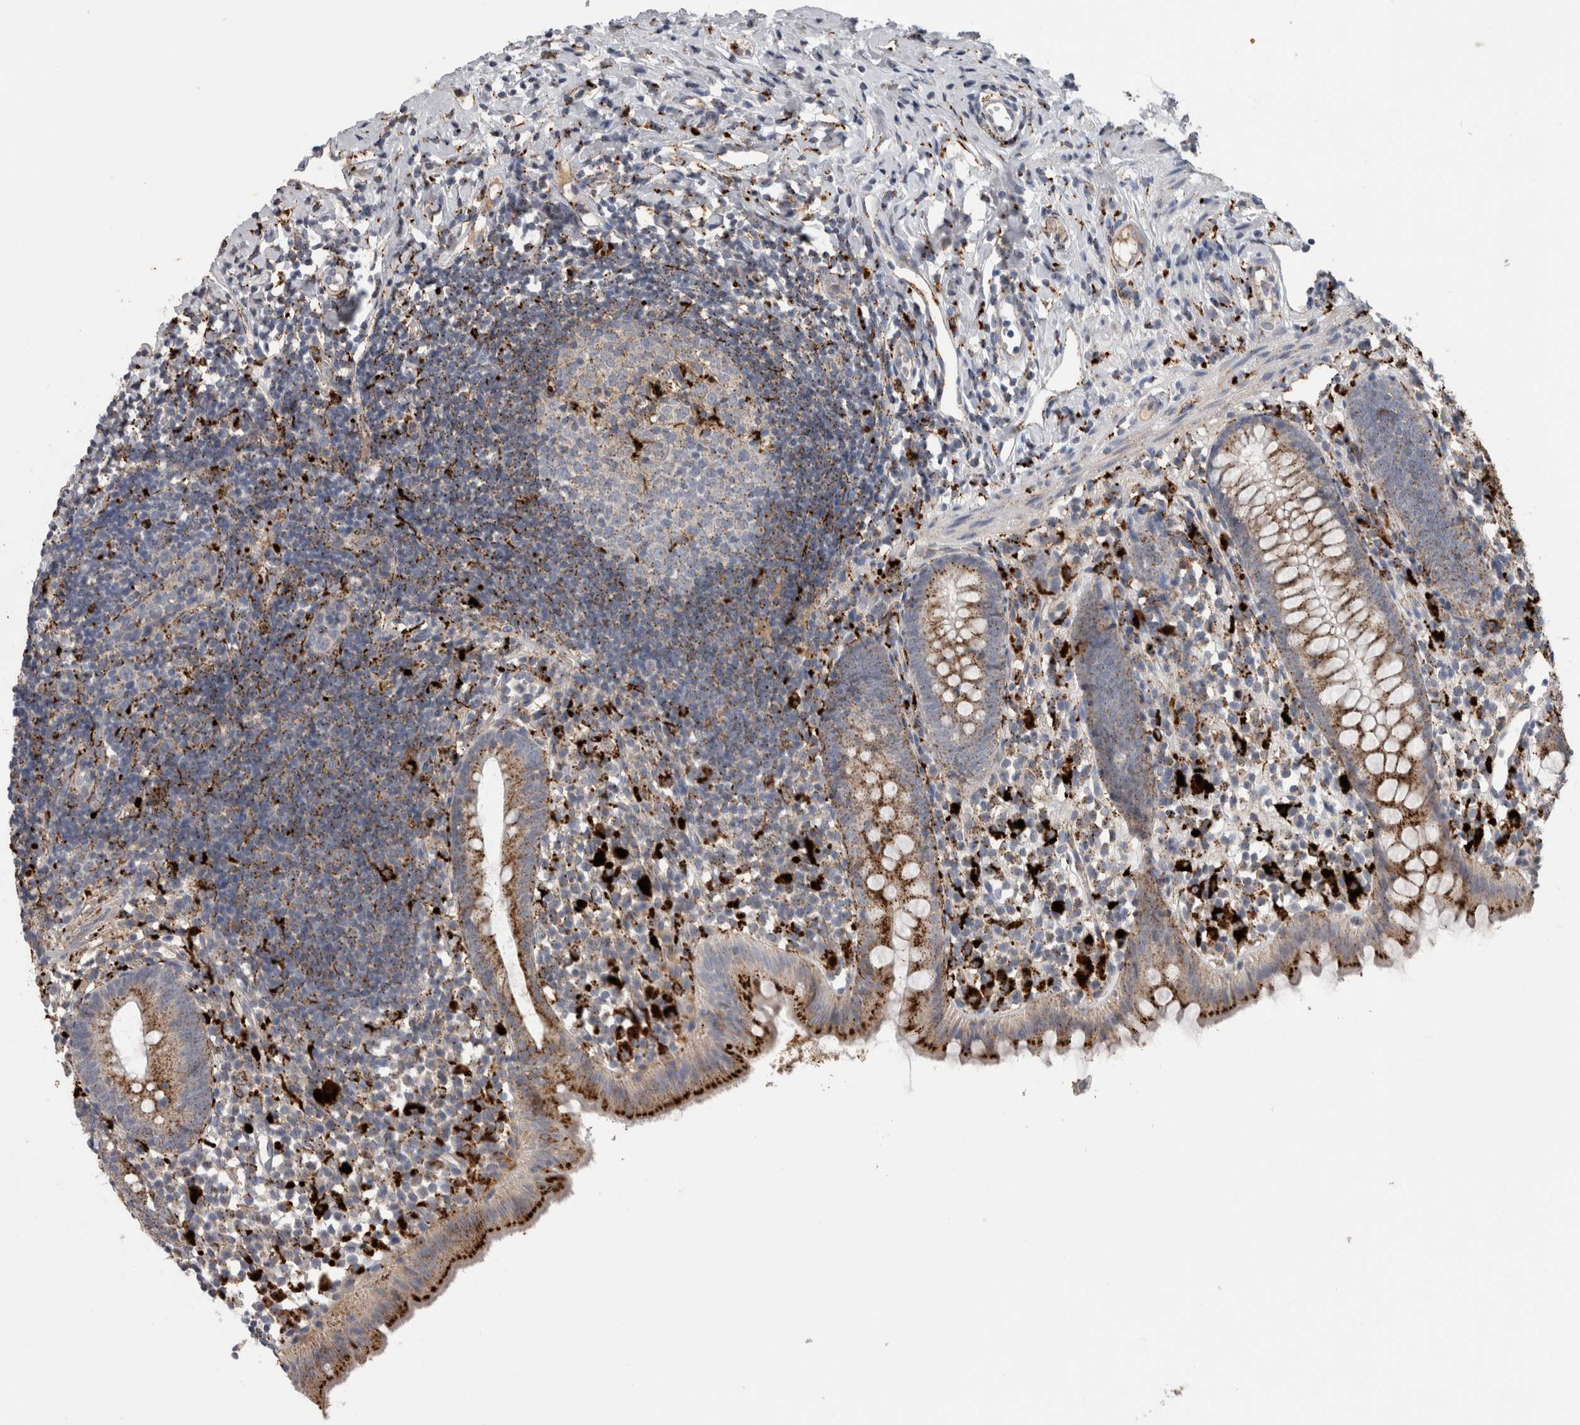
{"staining": {"intensity": "strong", "quantity": ">75%", "location": "cytoplasmic/membranous"}, "tissue": "appendix", "cell_type": "Glandular cells", "image_type": "normal", "snomed": [{"axis": "morphology", "description": "Normal tissue, NOS"}, {"axis": "topography", "description": "Appendix"}], "caption": "Immunohistochemical staining of unremarkable appendix exhibits >75% levels of strong cytoplasmic/membranous protein staining in about >75% of glandular cells. (DAB IHC, brown staining for protein, blue staining for nuclei).", "gene": "CTSZ", "patient": {"sex": "female", "age": 20}}